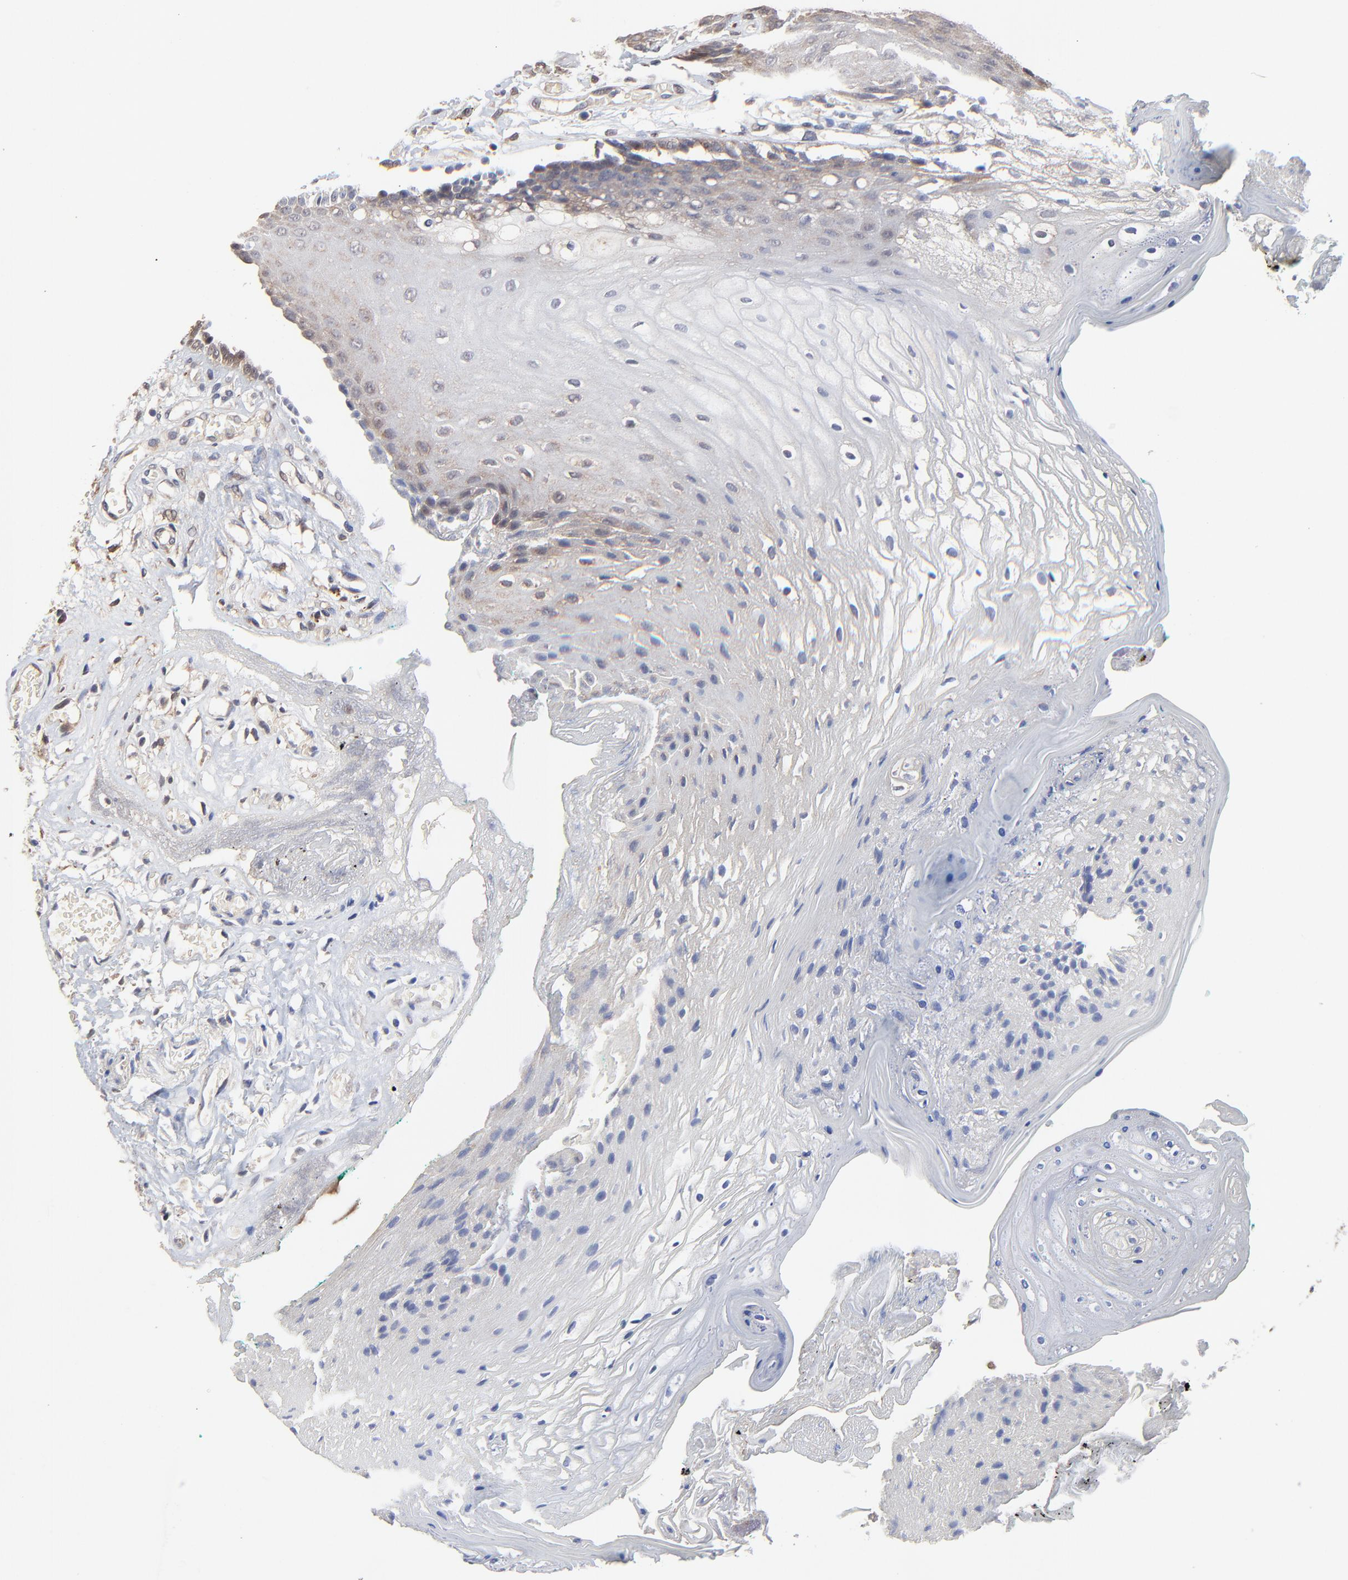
{"staining": {"intensity": "moderate", "quantity": "<25%", "location": "cytoplasmic/membranous"}, "tissue": "oral mucosa", "cell_type": "Squamous epithelial cells", "image_type": "normal", "snomed": [{"axis": "morphology", "description": "Normal tissue, NOS"}, {"axis": "morphology", "description": "Squamous cell carcinoma, NOS"}, {"axis": "topography", "description": "Skeletal muscle"}, {"axis": "topography", "description": "Oral tissue"}, {"axis": "topography", "description": "Head-Neck"}], "caption": "This histopathology image displays immunohistochemistry (IHC) staining of benign oral mucosa, with low moderate cytoplasmic/membranous expression in approximately <25% of squamous epithelial cells.", "gene": "LGALS3", "patient": {"sex": "female", "age": 84}}